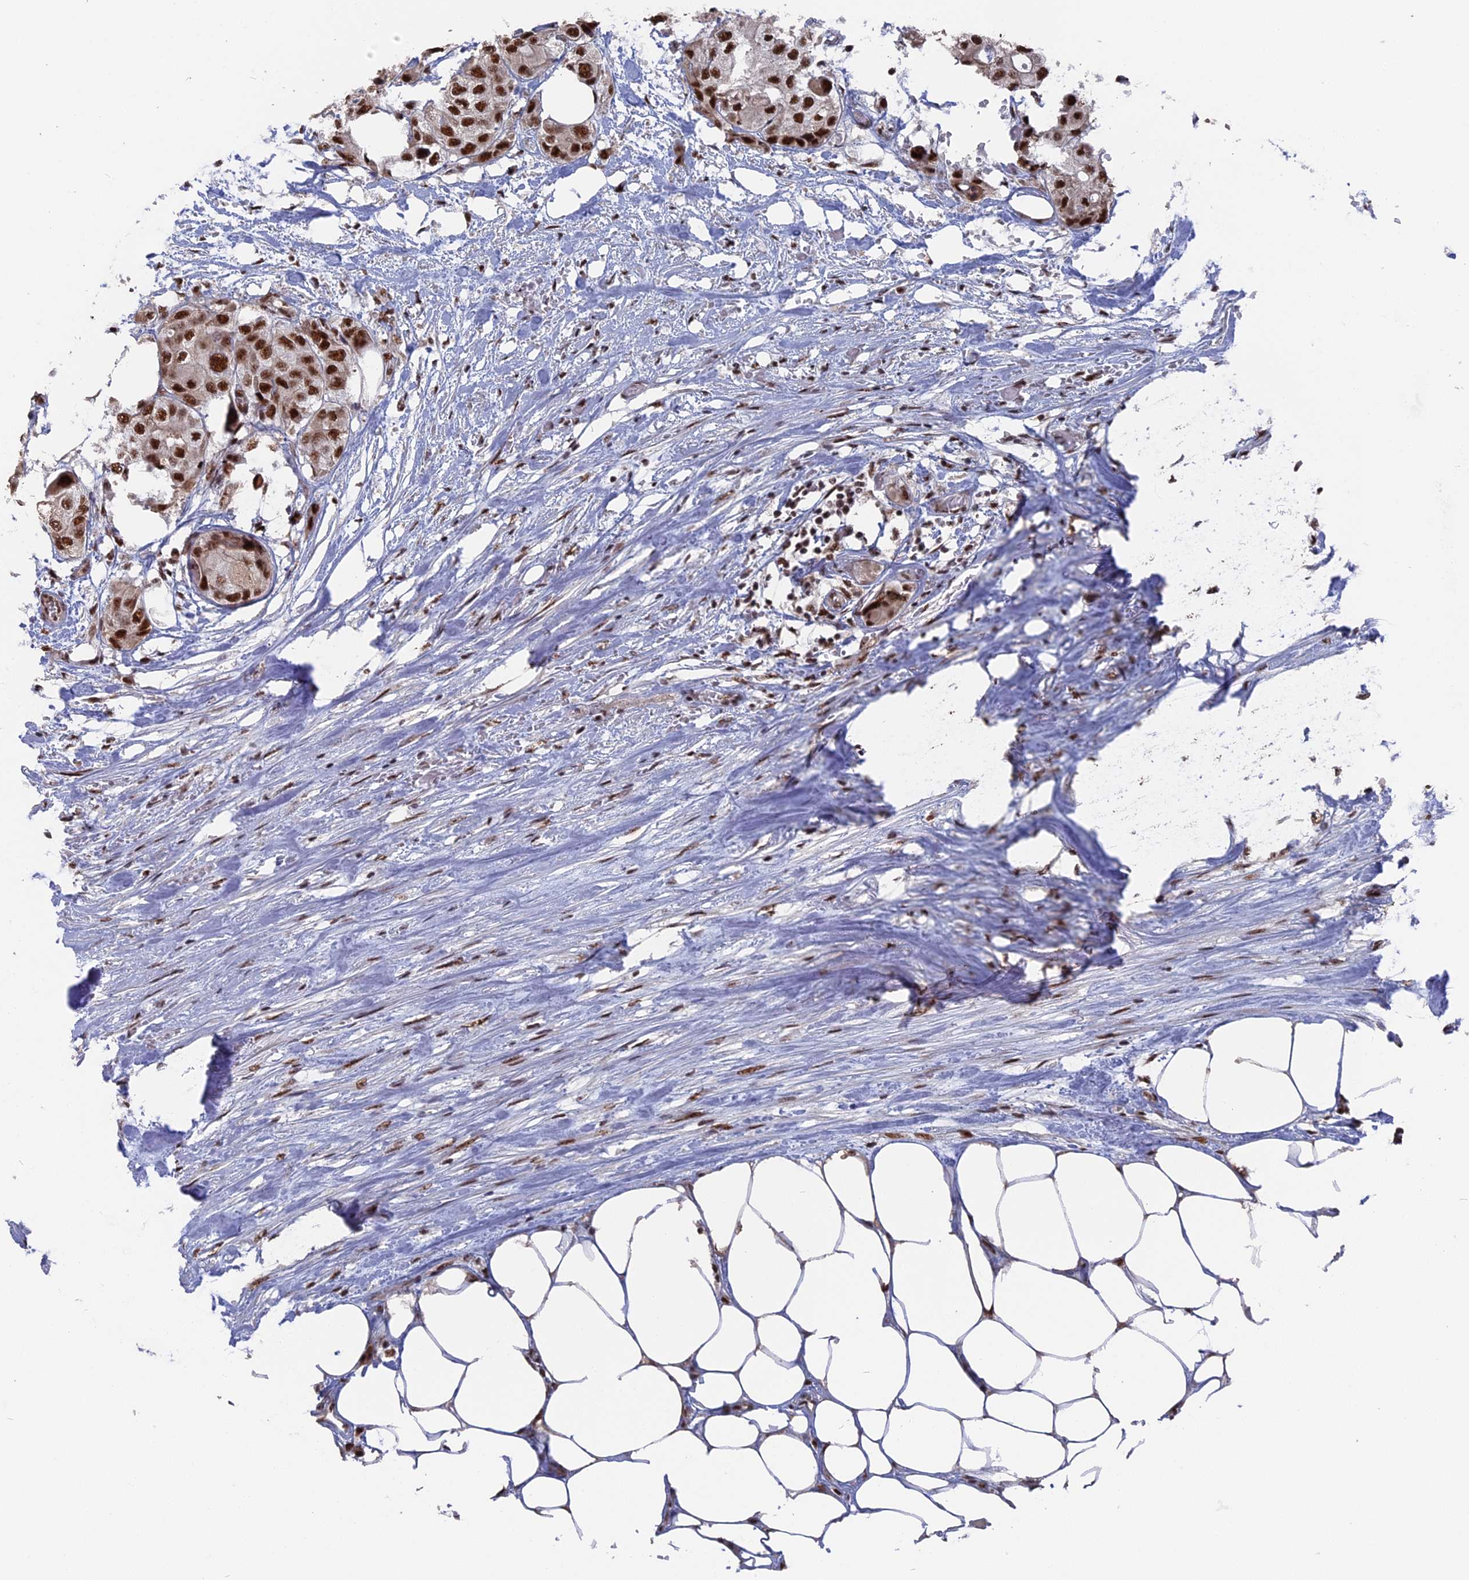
{"staining": {"intensity": "strong", "quantity": ">75%", "location": "nuclear"}, "tissue": "urothelial cancer", "cell_type": "Tumor cells", "image_type": "cancer", "snomed": [{"axis": "morphology", "description": "Urothelial carcinoma, High grade"}, {"axis": "topography", "description": "Urinary bladder"}], "caption": "Approximately >75% of tumor cells in urothelial cancer show strong nuclear protein staining as visualized by brown immunohistochemical staining.", "gene": "SF3A2", "patient": {"sex": "male", "age": 64}}